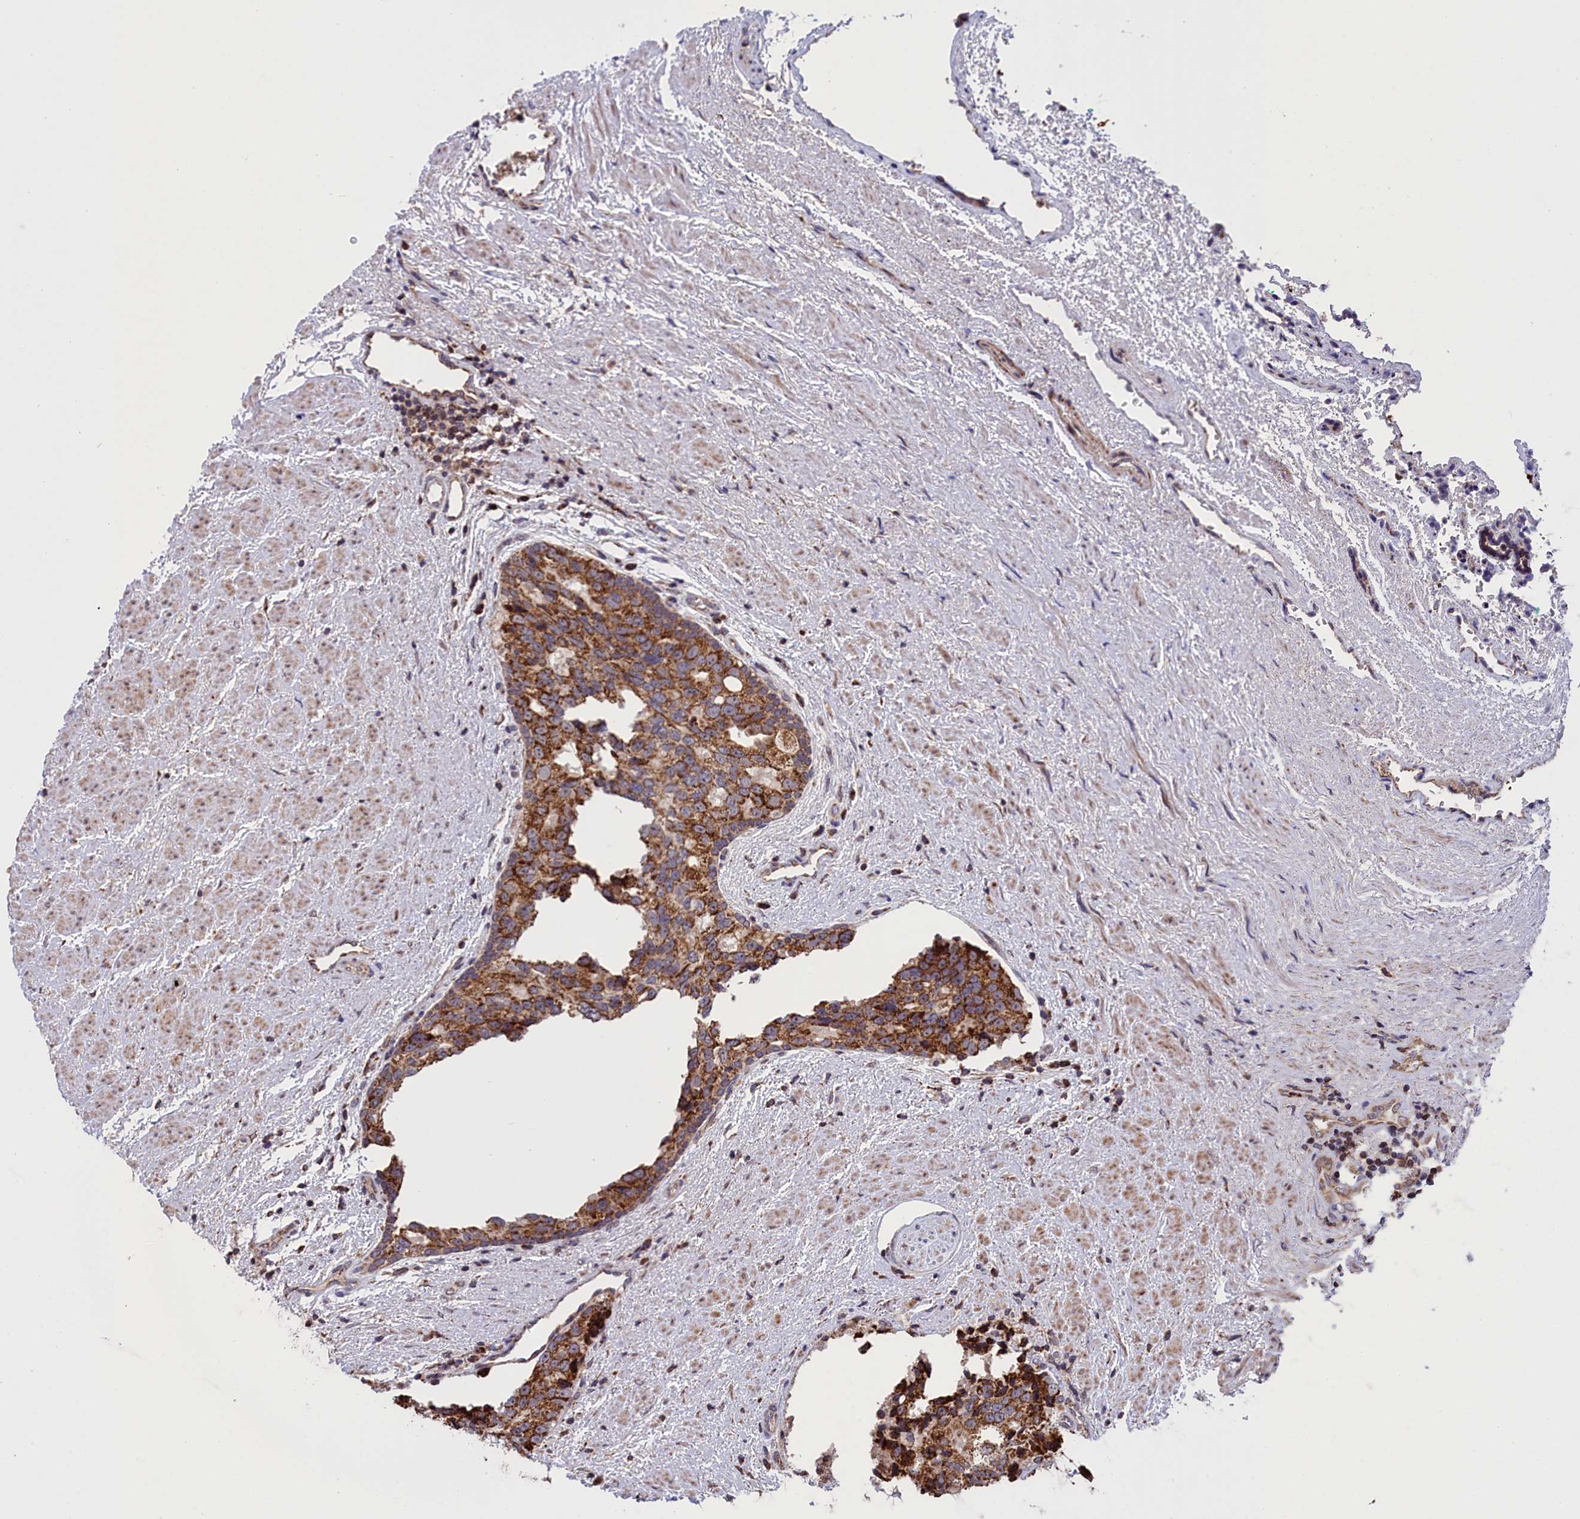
{"staining": {"intensity": "strong", "quantity": ">75%", "location": "cytoplasmic/membranous"}, "tissue": "prostate cancer", "cell_type": "Tumor cells", "image_type": "cancer", "snomed": [{"axis": "morphology", "description": "Adenocarcinoma, High grade"}, {"axis": "topography", "description": "Prostate"}], "caption": "Human prostate cancer (high-grade adenocarcinoma) stained with a brown dye demonstrates strong cytoplasmic/membranous positive positivity in about >75% of tumor cells.", "gene": "TIMM44", "patient": {"sex": "male", "age": 70}}